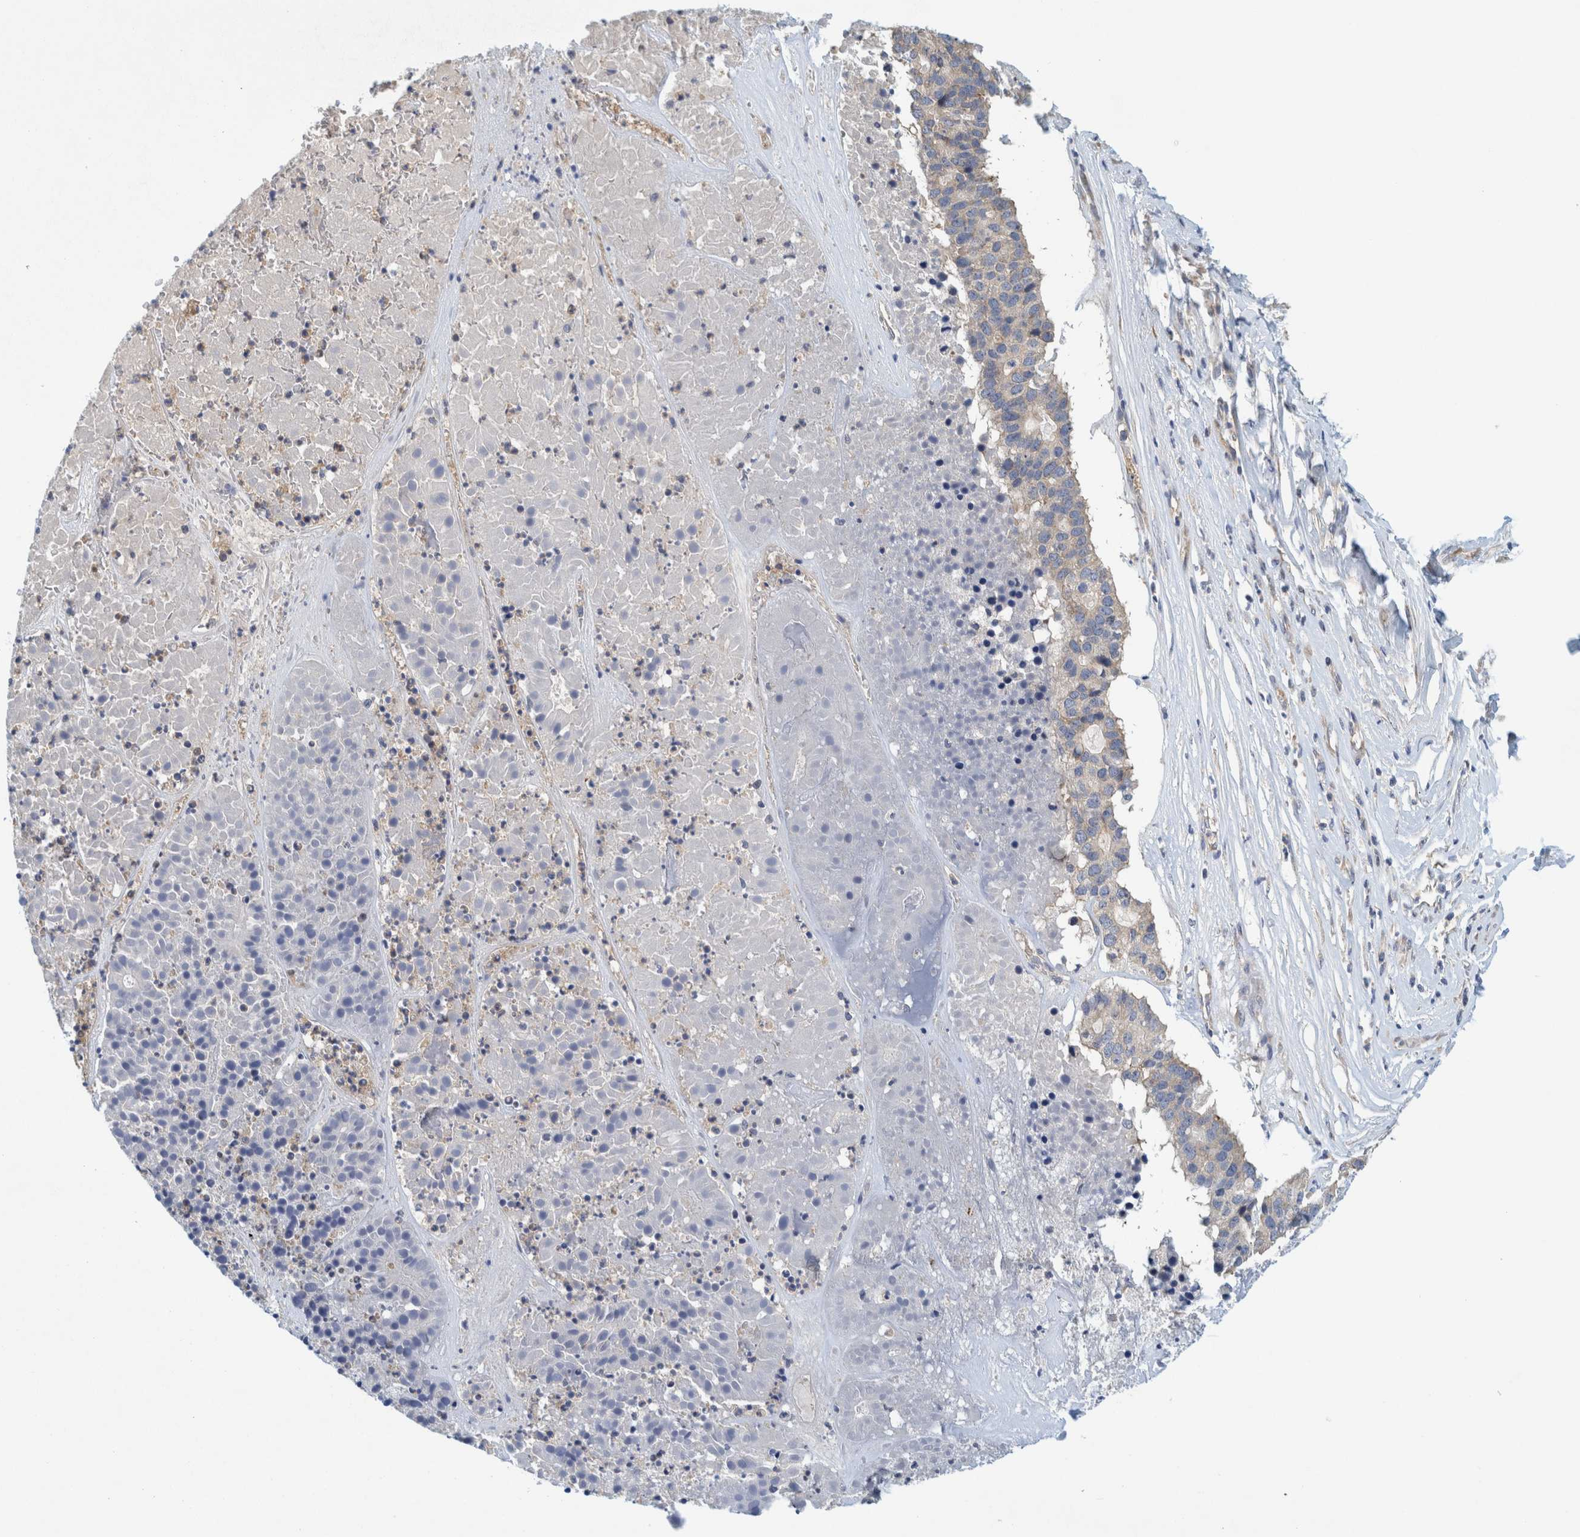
{"staining": {"intensity": "negative", "quantity": "none", "location": "none"}, "tissue": "pancreatic cancer", "cell_type": "Tumor cells", "image_type": "cancer", "snomed": [{"axis": "morphology", "description": "Adenocarcinoma, NOS"}, {"axis": "topography", "description": "Pancreas"}], "caption": "Tumor cells show no significant protein expression in pancreatic cancer (adenocarcinoma).", "gene": "ZNF324B", "patient": {"sex": "male", "age": 50}}